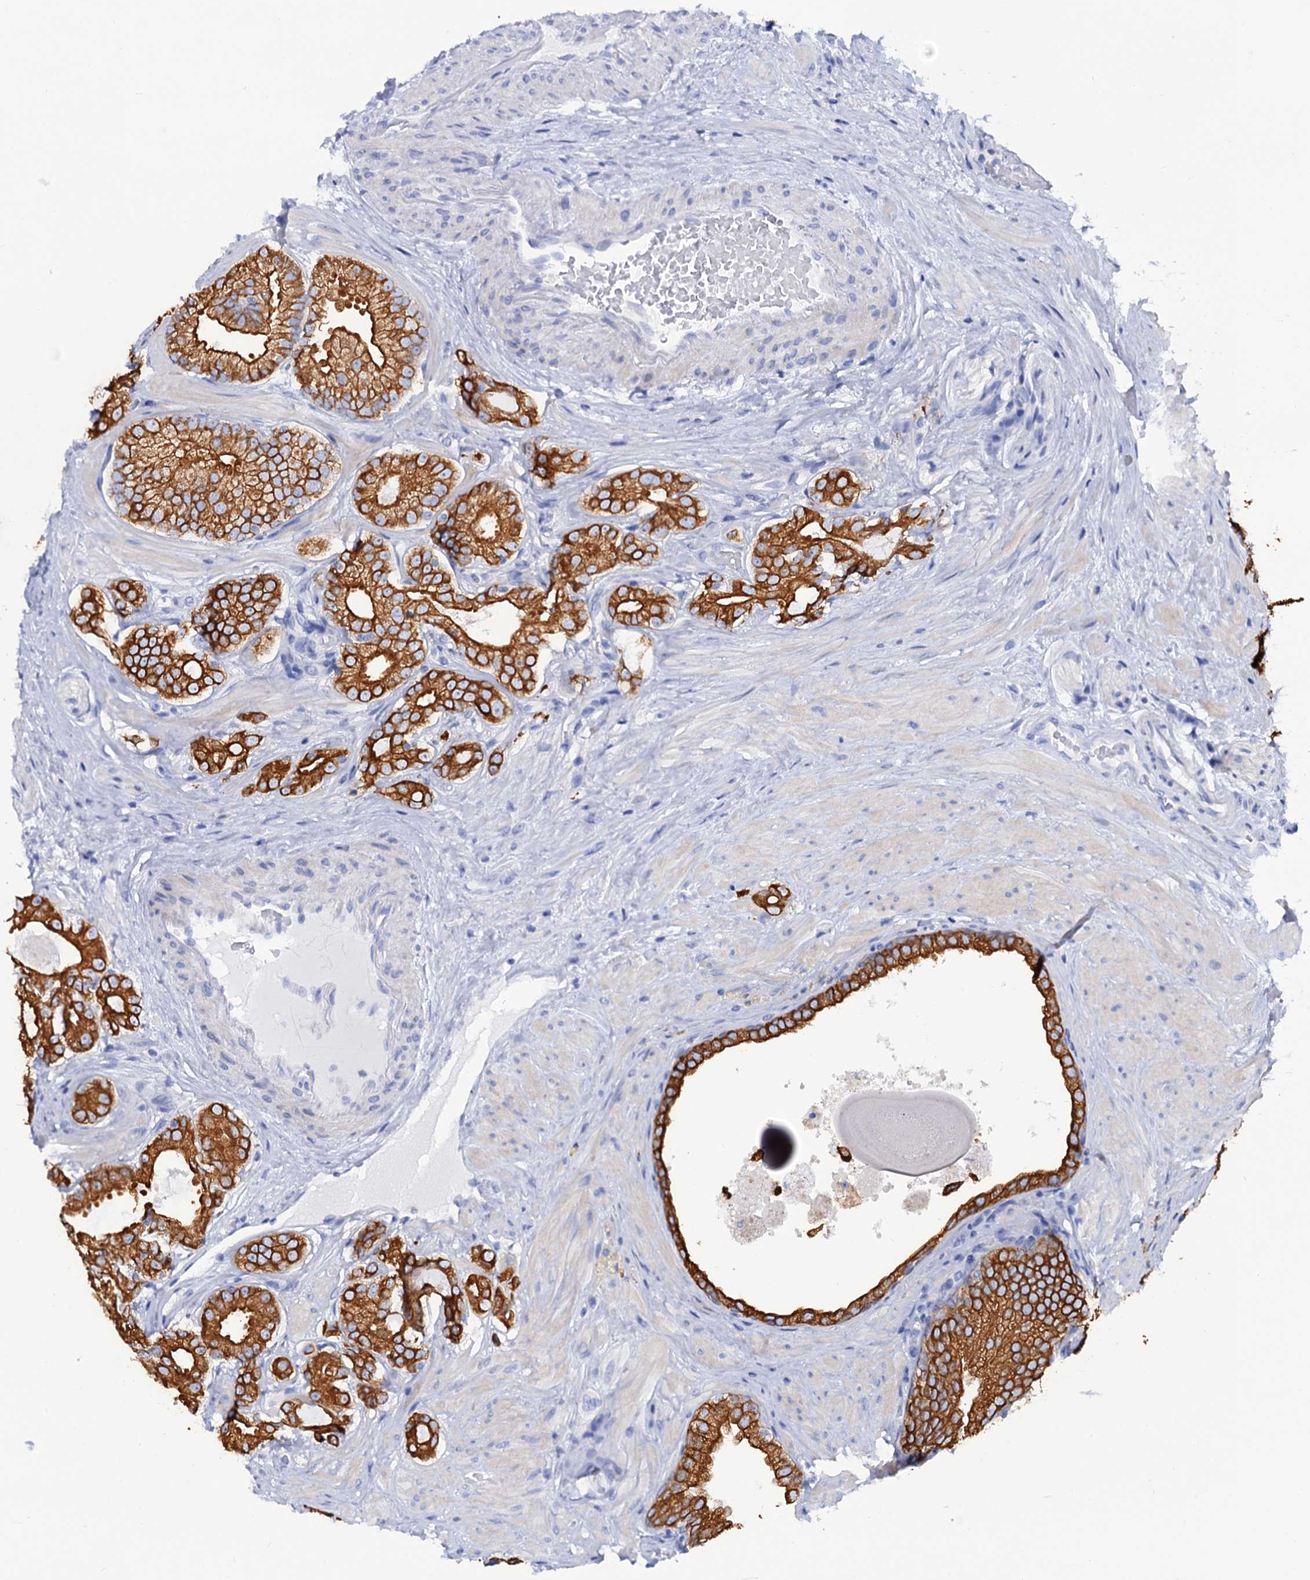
{"staining": {"intensity": "strong", "quantity": ">75%", "location": "cytoplasmic/membranous"}, "tissue": "prostate cancer", "cell_type": "Tumor cells", "image_type": "cancer", "snomed": [{"axis": "morphology", "description": "Adenocarcinoma, High grade"}, {"axis": "topography", "description": "Prostate"}], "caption": "This histopathology image shows IHC staining of adenocarcinoma (high-grade) (prostate), with high strong cytoplasmic/membranous expression in about >75% of tumor cells.", "gene": "RAB3IP", "patient": {"sex": "male", "age": 65}}